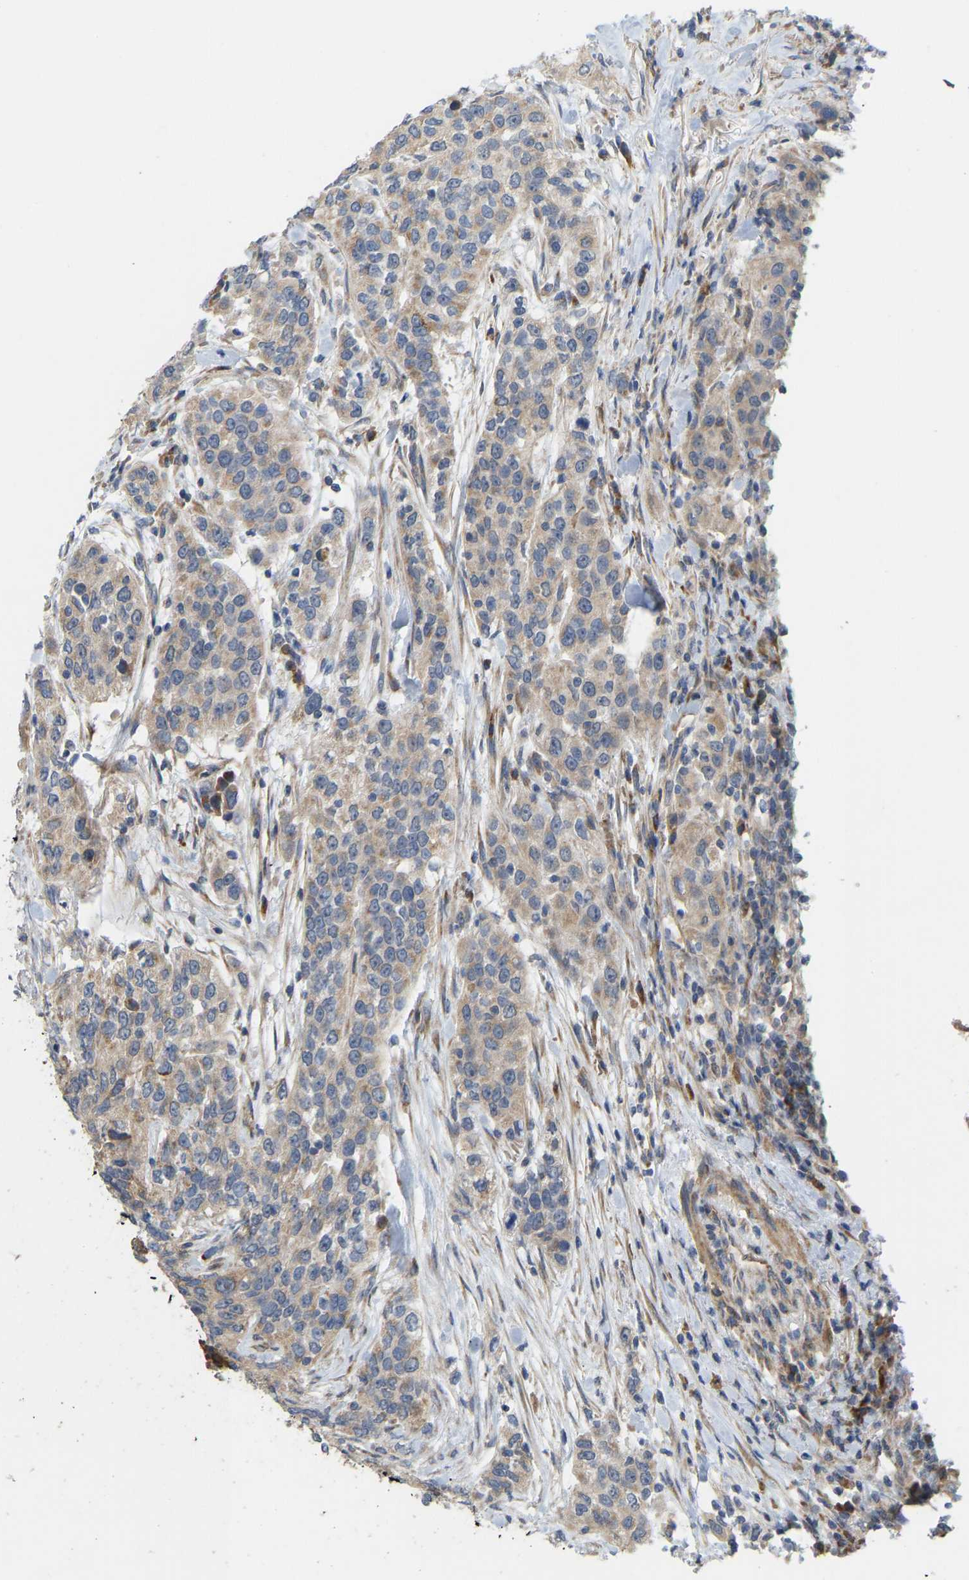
{"staining": {"intensity": "weak", "quantity": ">75%", "location": "cytoplasmic/membranous"}, "tissue": "urothelial cancer", "cell_type": "Tumor cells", "image_type": "cancer", "snomed": [{"axis": "morphology", "description": "Urothelial carcinoma, High grade"}, {"axis": "topography", "description": "Urinary bladder"}], "caption": "A brown stain shows weak cytoplasmic/membranous positivity of a protein in urothelial cancer tumor cells. (Stains: DAB in brown, nuclei in blue, Microscopy: brightfield microscopy at high magnification).", "gene": "HACD2", "patient": {"sex": "male", "age": 86}}